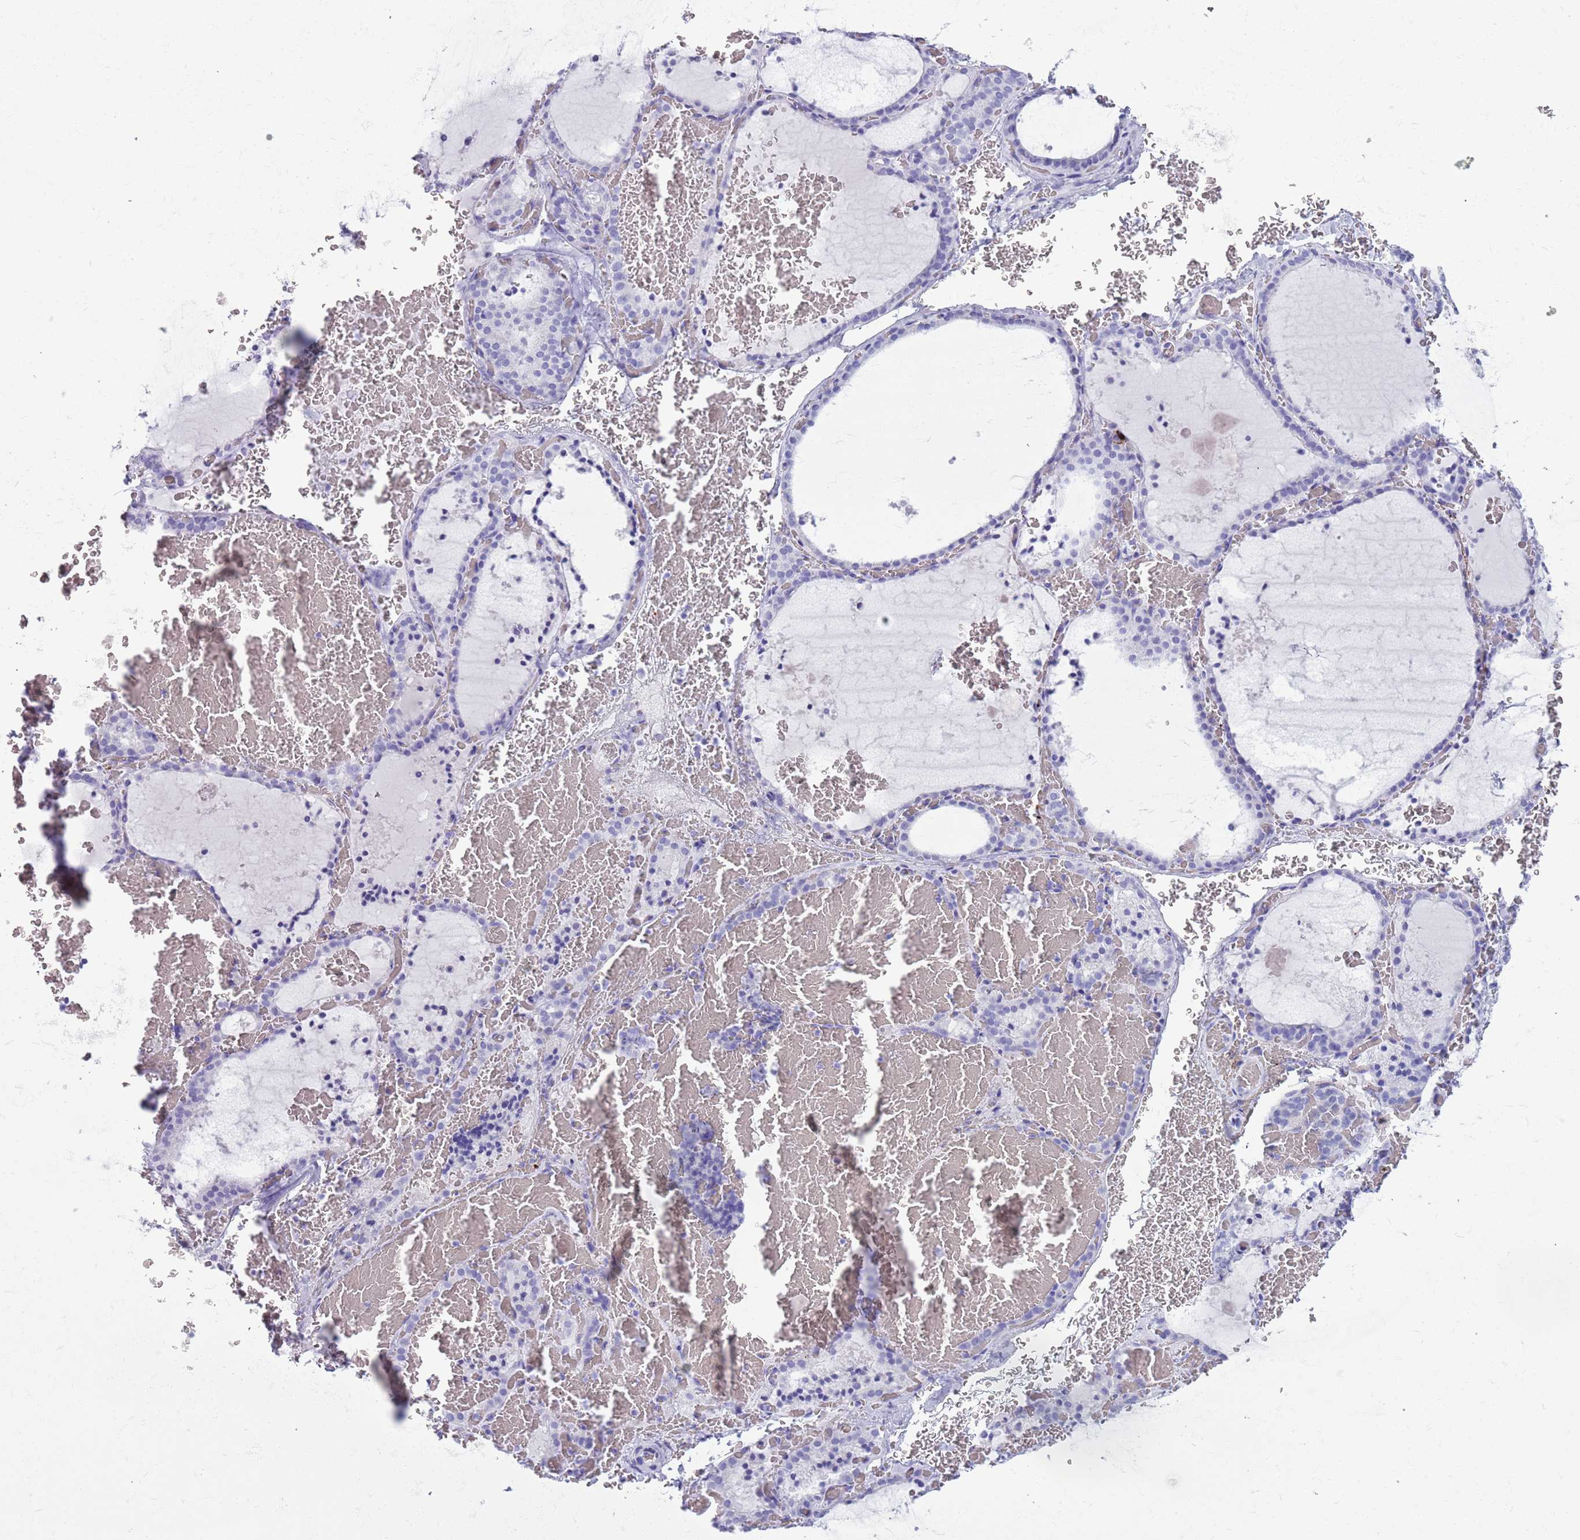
{"staining": {"intensity": "negative", "quantity": "none", "location": "none"}, "tissue": "thyroid gland", "cell_type": "Glandular cells", "image_type": "normal", "snomed": [{"axis": "morphology", "description": "Normal tissue, NOS"}, {"axis": "topography", "description": "Thyroid gland"}], "caption": "A high-resolution histopathology image shows immunohistochemistry staining of benign thyroid gland, which shows no significant positivity in glandular cells.", "gene": "ENSG00000263020", "patient": {"sex": "female", "age": 39}}